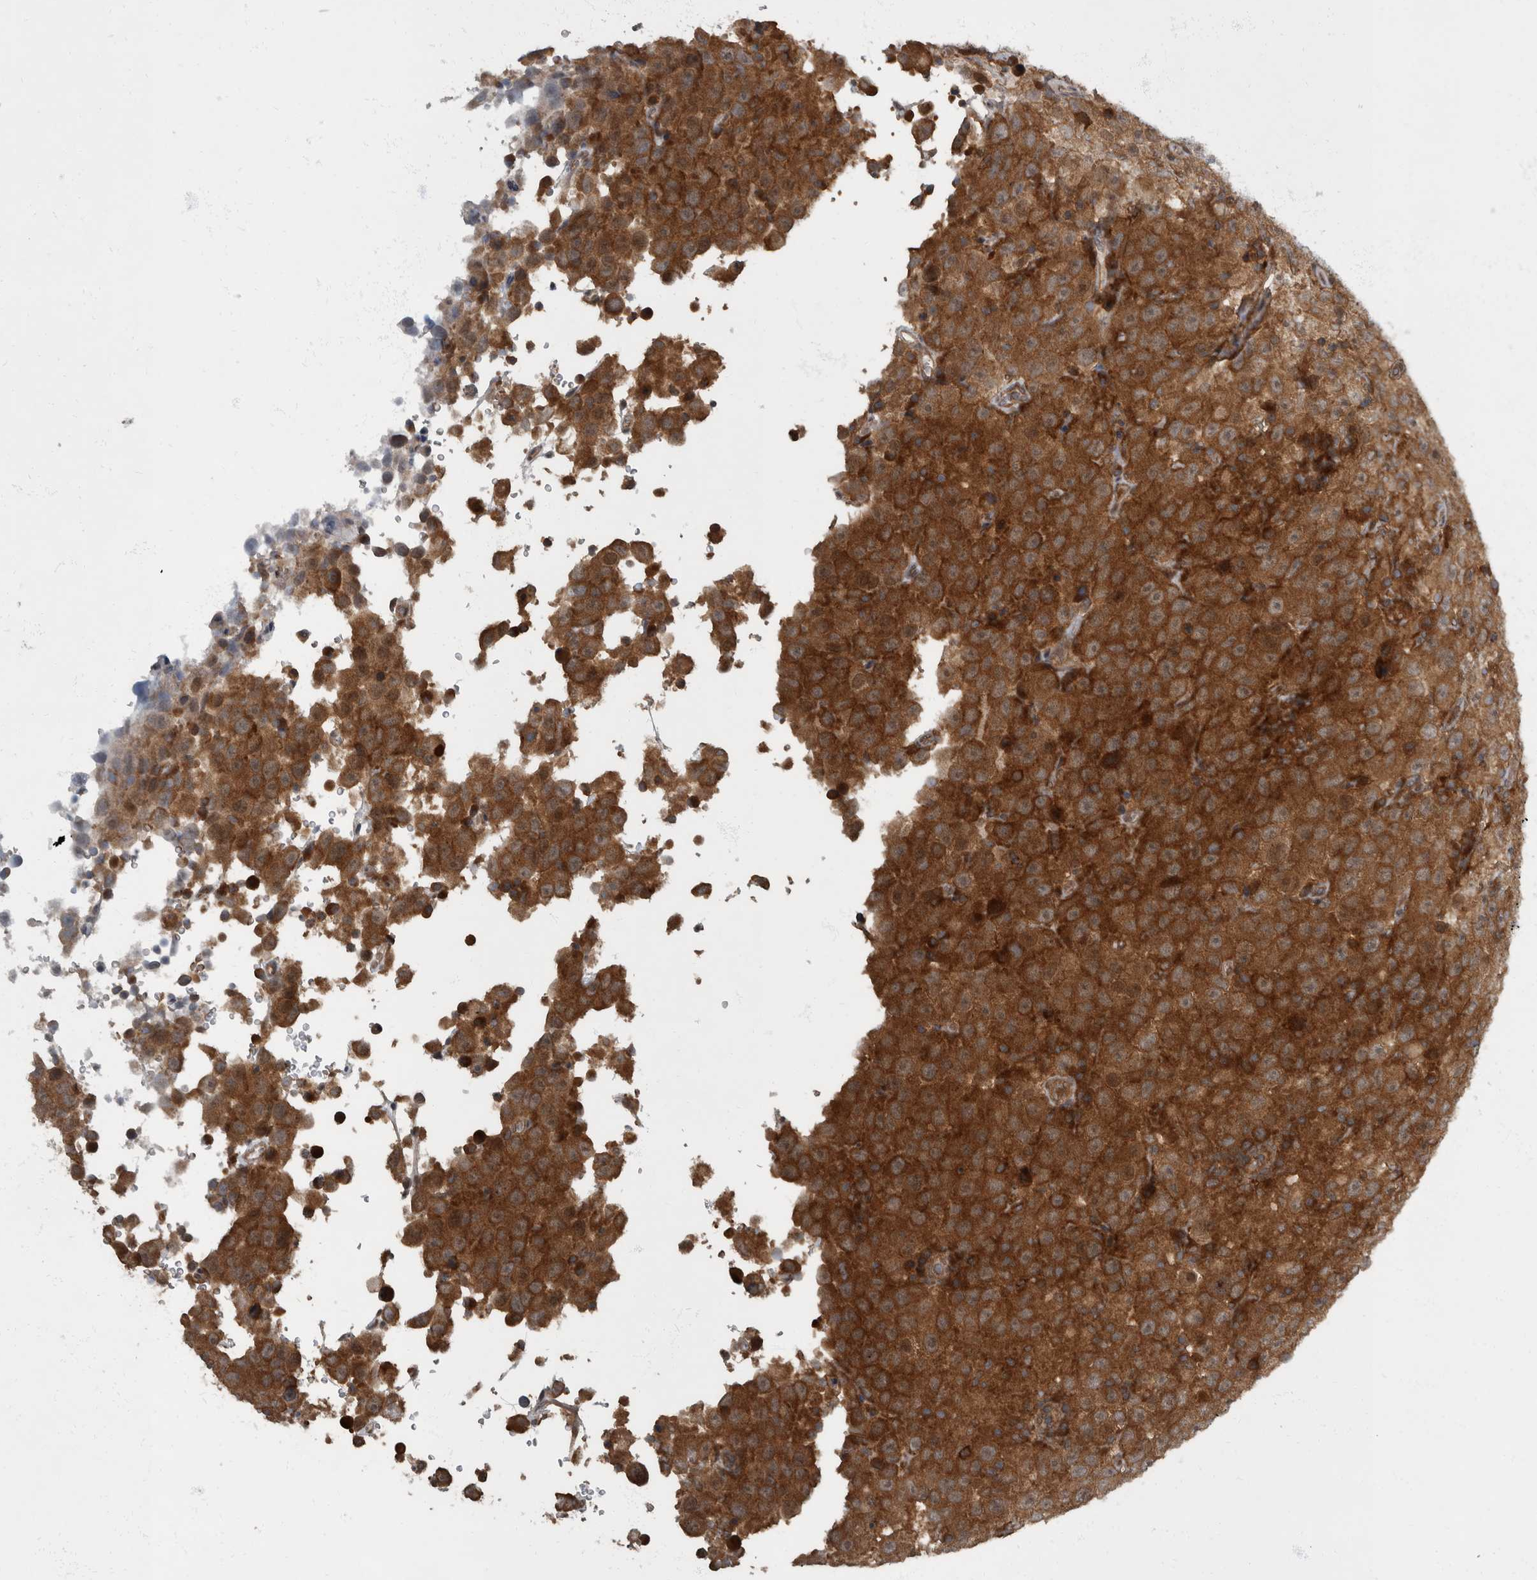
{"staining": {"intensity": "strong", "quantity": ">75%", "location": "cytoplasmic/membranous"}, "tissue": "testis cancer", "cell_type": "Tumor cells", "image_type": "cancer", "snomed": [{"axis": "morphology", "description": "Seminoma, NOS"}, {"axis": "topography", "description": "Testis"}], "caption": "Approximately >75% of tumor cells in human seminoma (testis) exhibit strong cytoplasmic/membranous protein positivity as visualized by brown immunohistochemical staining.", "gene": "RABGGTB", "patient": {"sex": "male", "age": 41}}